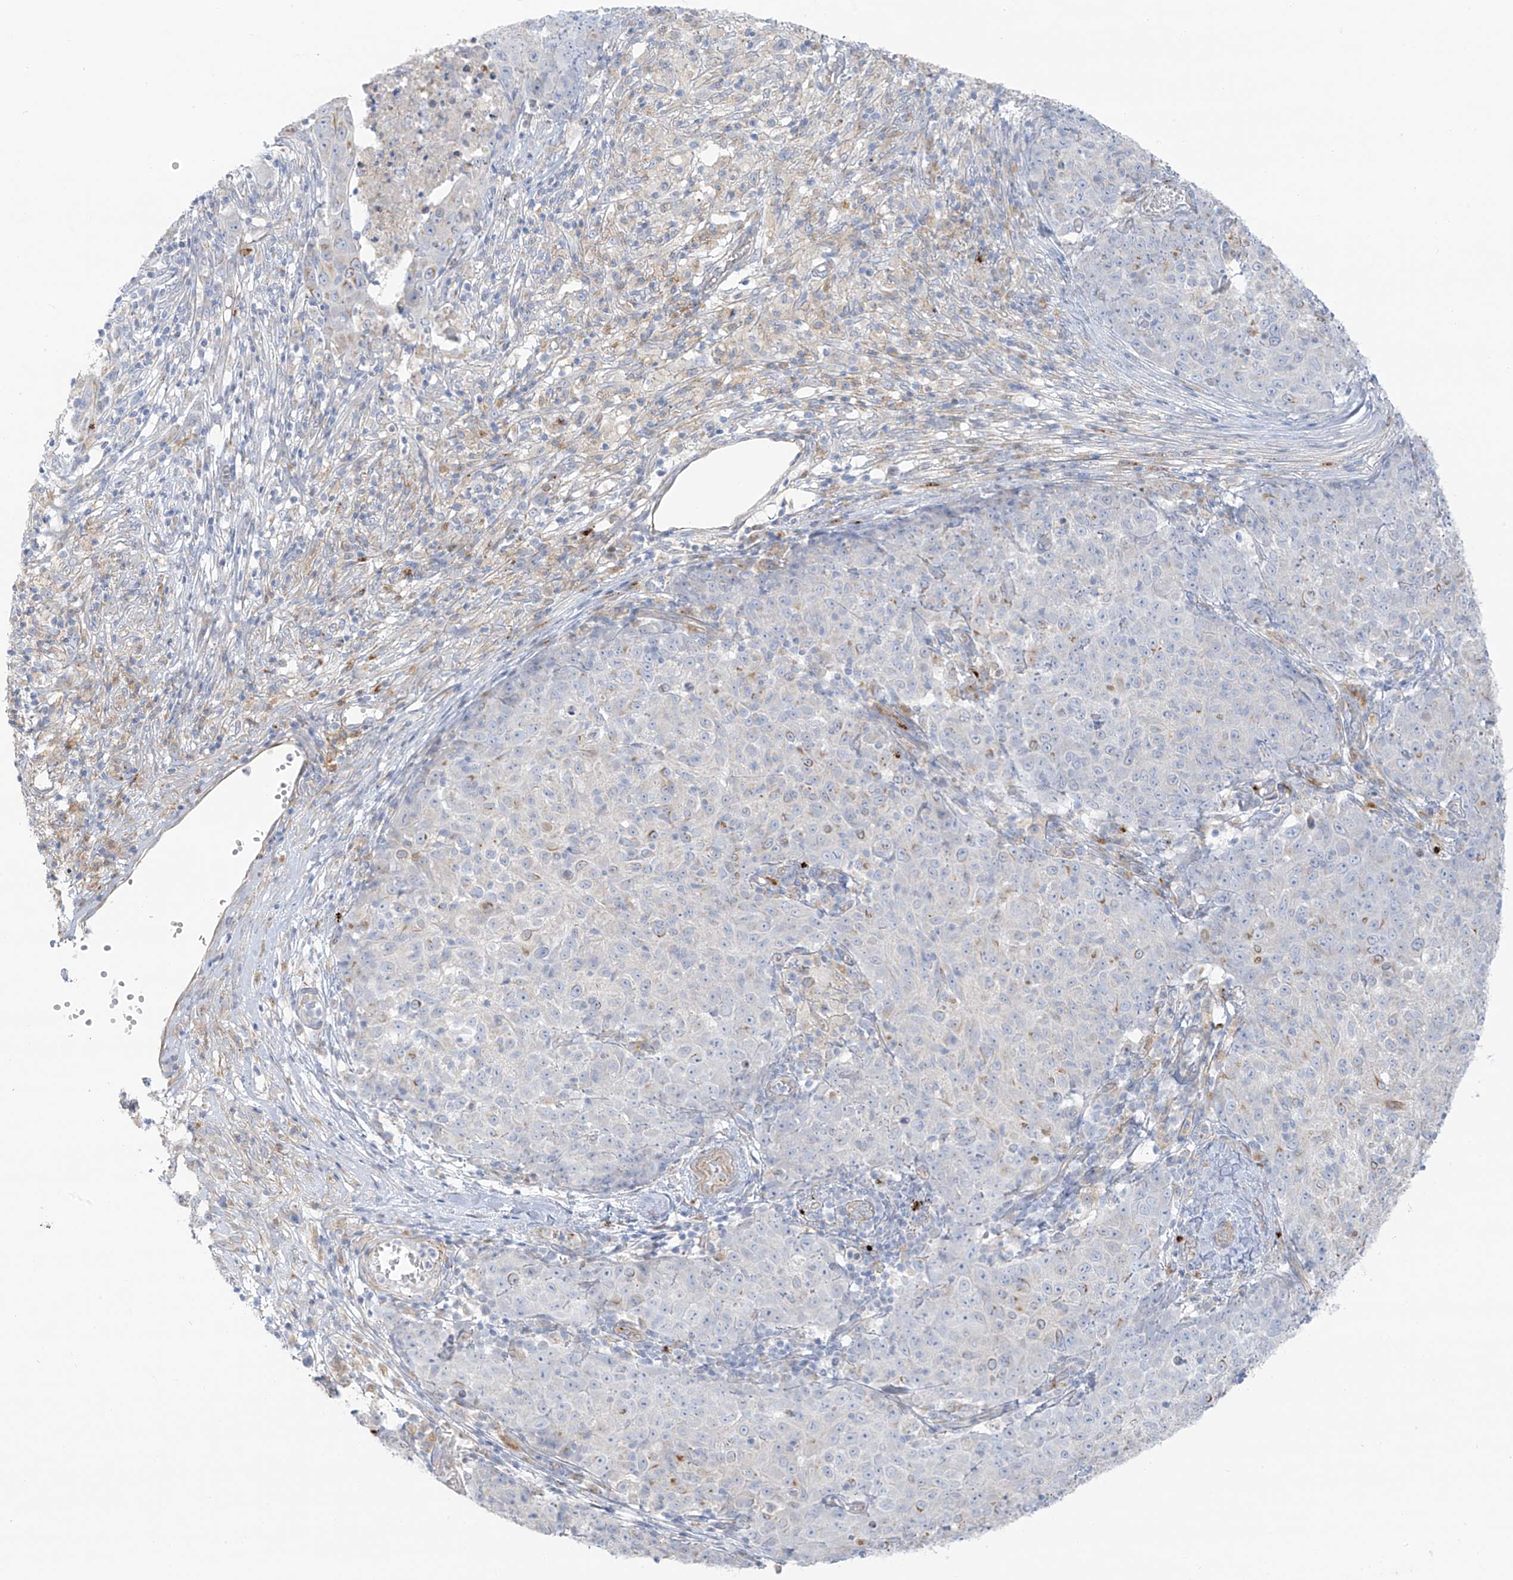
{"staining": {"intensity": "negative", "quantity": "none", "location": "none"}, "tissue": "ovarian cancer", "cell_type": "Tumor cells", "image_type": "cancer", "snomed": [{"axis": "morphology", "description": "Carcinoma, endometroid"}, {"axis": "topography", "description": "Ovary"}], "caption": "IHC of endometroid carcinoma (ovarian) displays no staining in tumor cells.", "gene": "TAL2", "patient": {"sex": "female", "age": 42}}